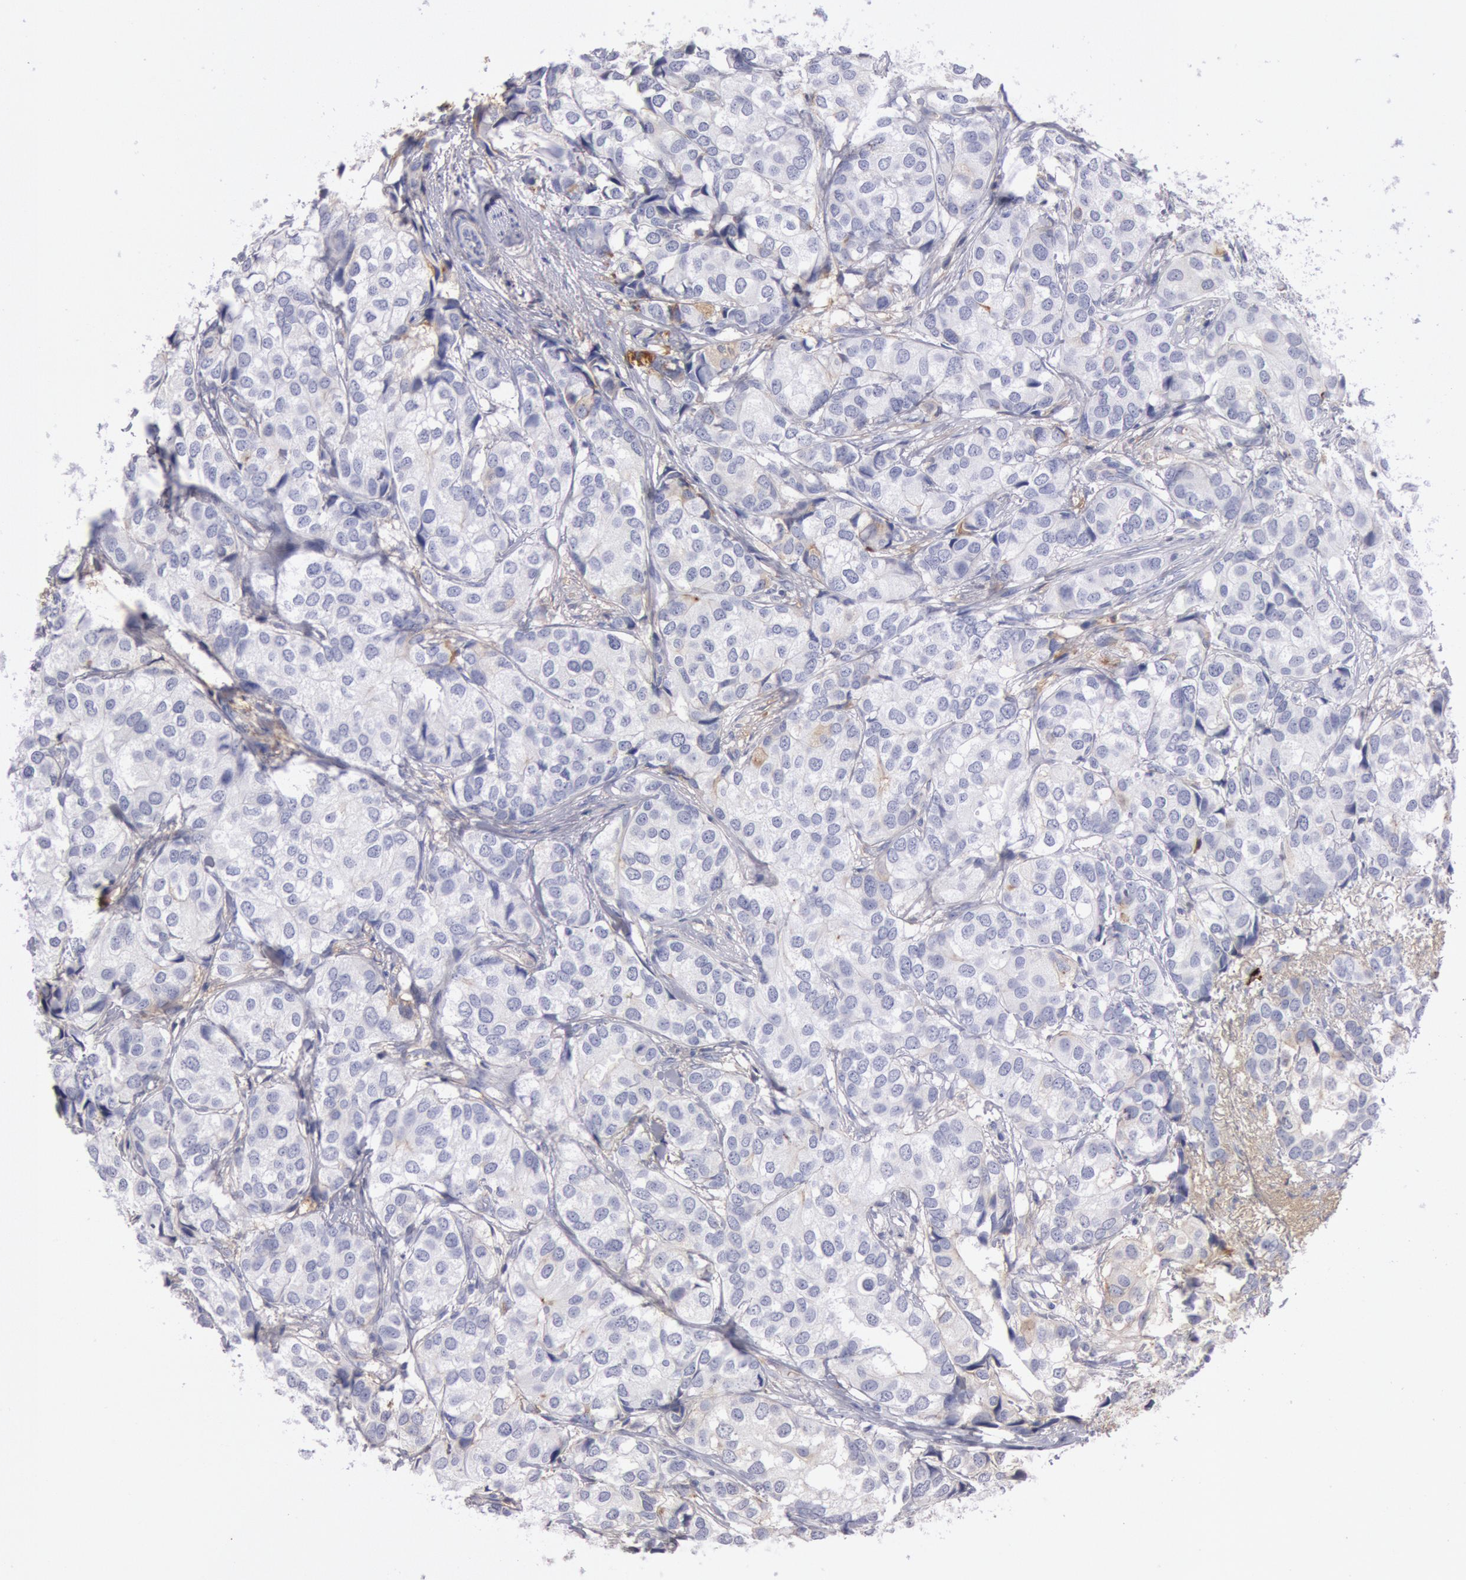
{"staining": {"intensity": "negative", "quantity": "none", "location": "none"}, "tissue": "breast cancer", "cell_type": "Tumor cells", "image_type": "cancer", "snomed": [{"axis": "morphology", "description": "Duct carcinoma"}, {"axis": "topography", "description": "Breast"}], "caption": "The image demonstrates no staining of tumor cells in breast cancer. (DAB (3,3'-diaminobenzidine) immunohistochemistry (IHC), high magnification).", "gene": "IGHA1", "patient": {"sex": "female", "age": 68}}